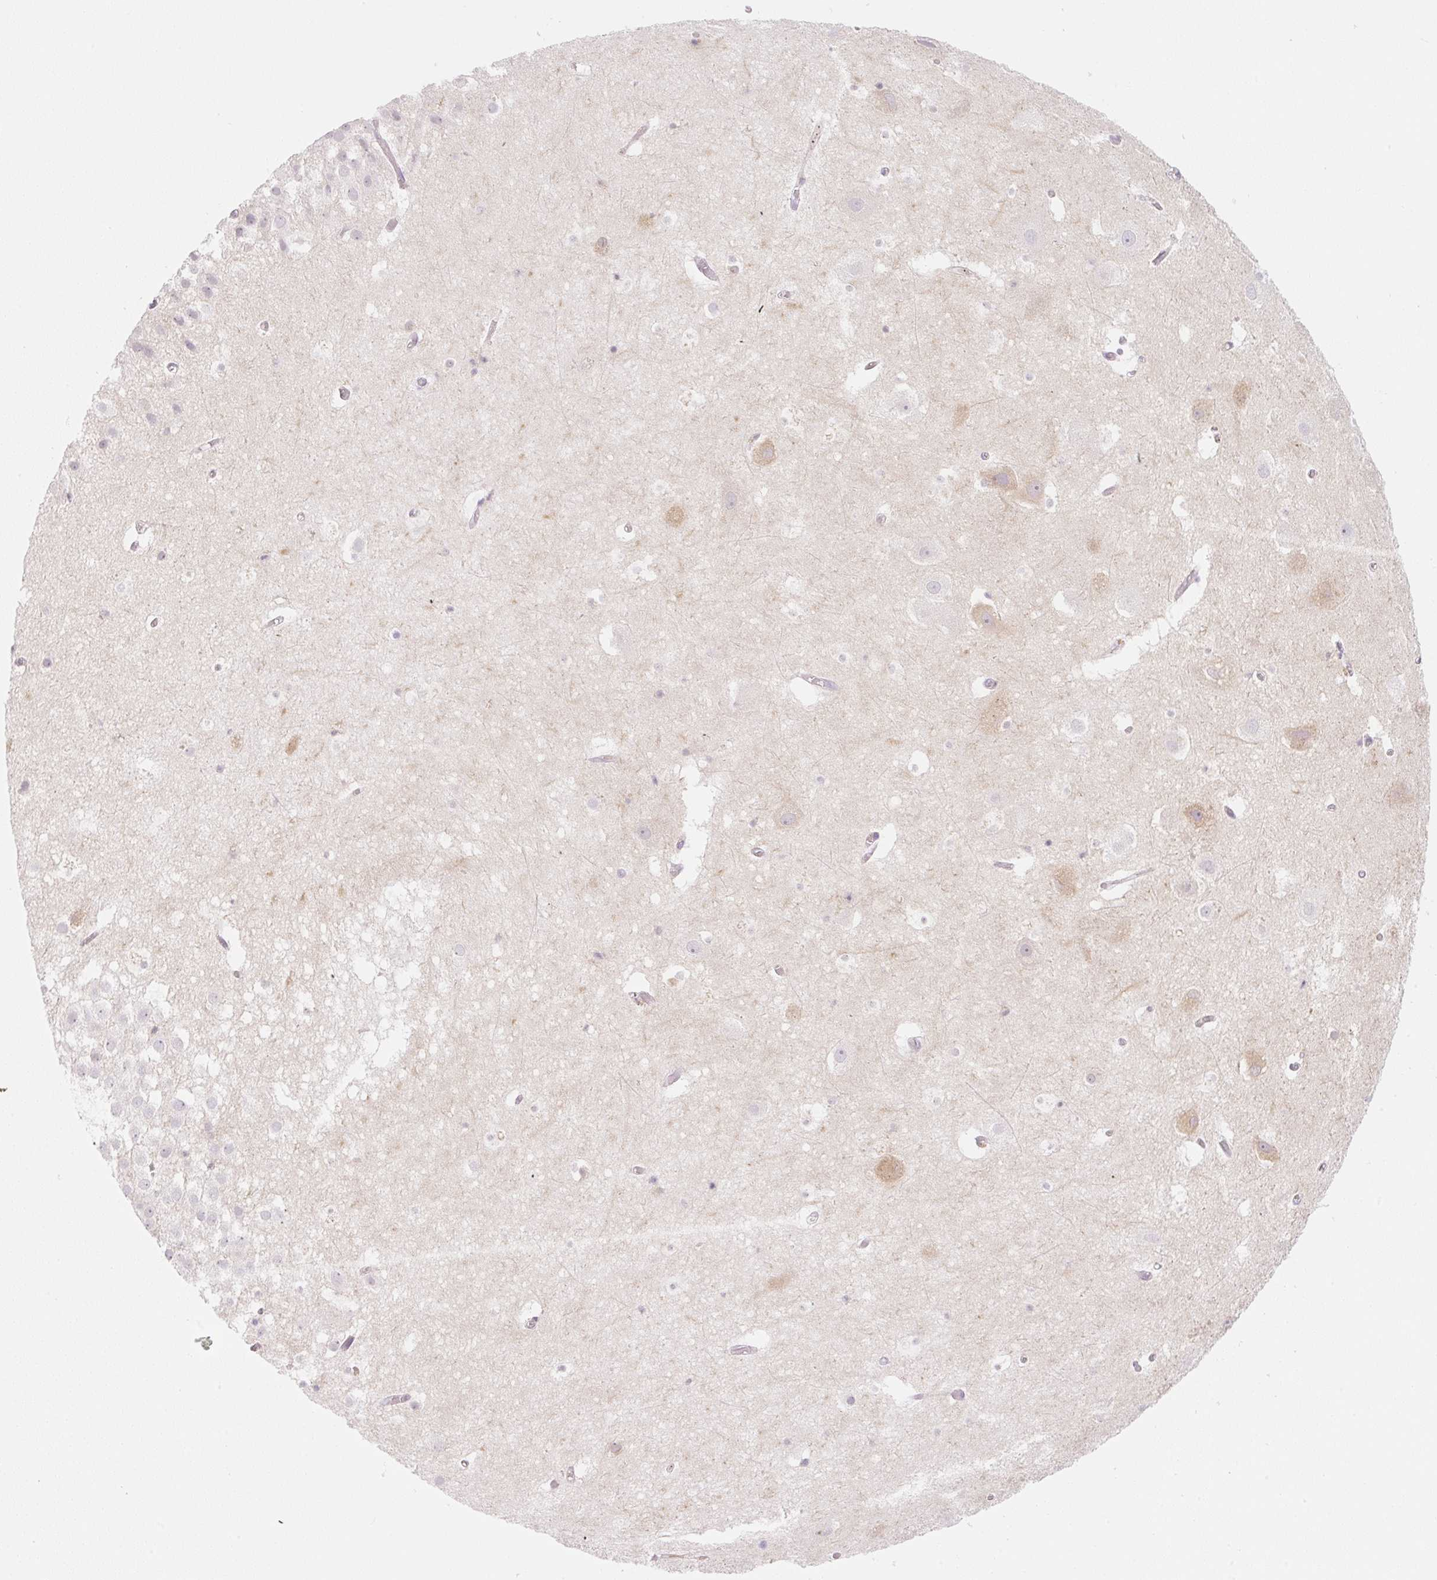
{"staining": {"intensity": "negative", "quantity": "none", "location": "none"}, "tissue": "hippocampus", "cell_type": "Glial cells", "image_type": "normal", "snomed": [{"axis": "morphology", "description": "Normal tissue, NOS"}, {"axis": "topography", "description": "Hippocampus"}], "caption": "Protein analysis of normal hippocampus demonstrates no significant expression in glial cells.", "gene": "CASKIN1", "patient": {"sex": "female", "age": 52}}